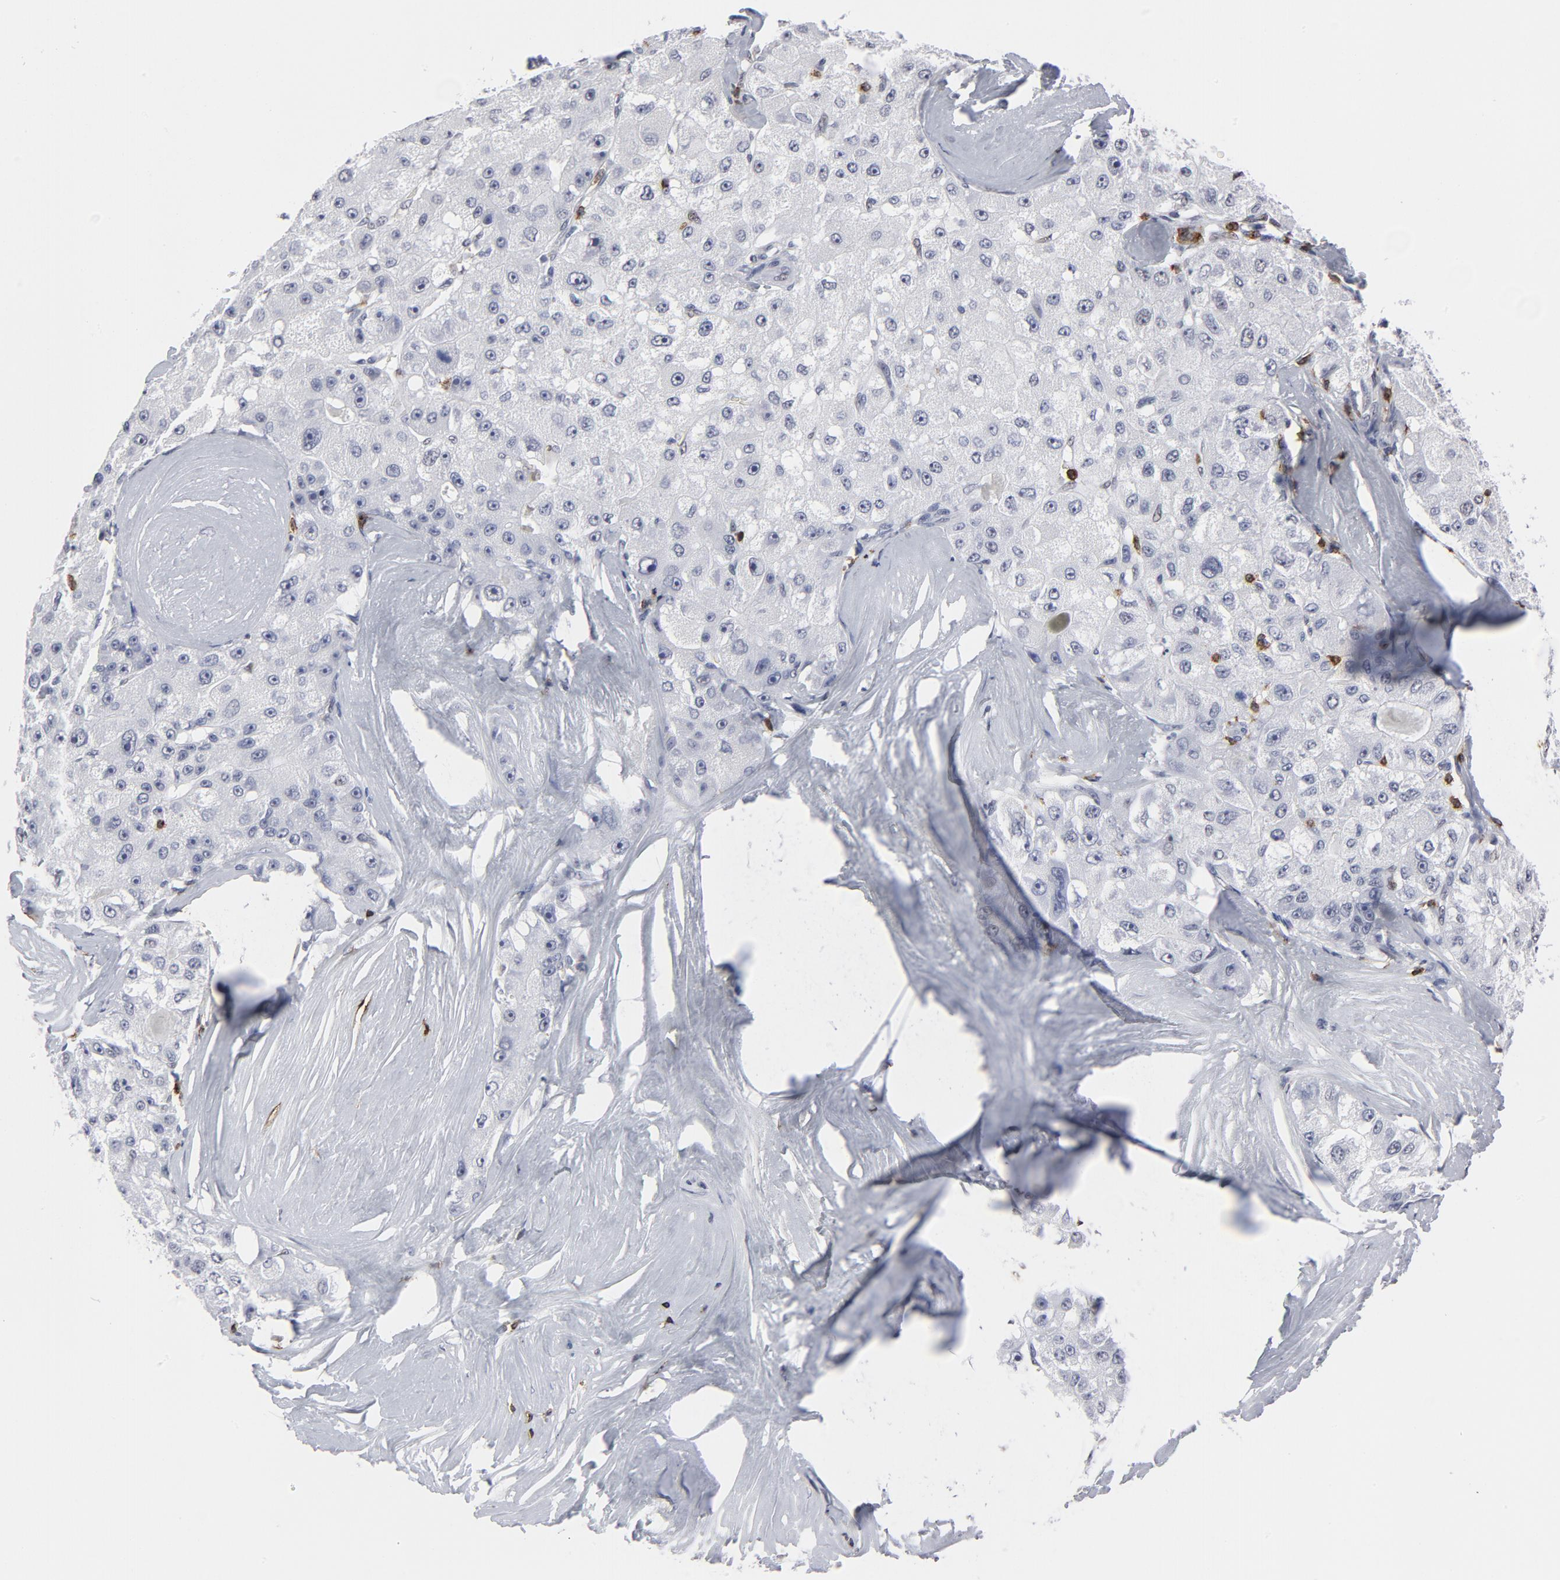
{"staining": {"intensity": "negative", "quantity": "none", "location": "none"}, "tissue": "liver cancer", "cell_type": "Tumor cells", "image_type": "cancer", "snomed": [{"axis": "morphology", "description": "Carcinoma, Hepatocellular, NOS"}, {"axis": "topography", "description": "Liver"}], "caption": "DAB immunohistochemical staining of human liver cancer (hepatocellular carcinoma) displays no significant positivity in tumor cells. (Stains: DAB IHC with hematoxylin counter stain, Microscopy: brightfield microscopy at high magnification).", "gene": "CD2", "patient": {"sex": "male", "age": 80}}